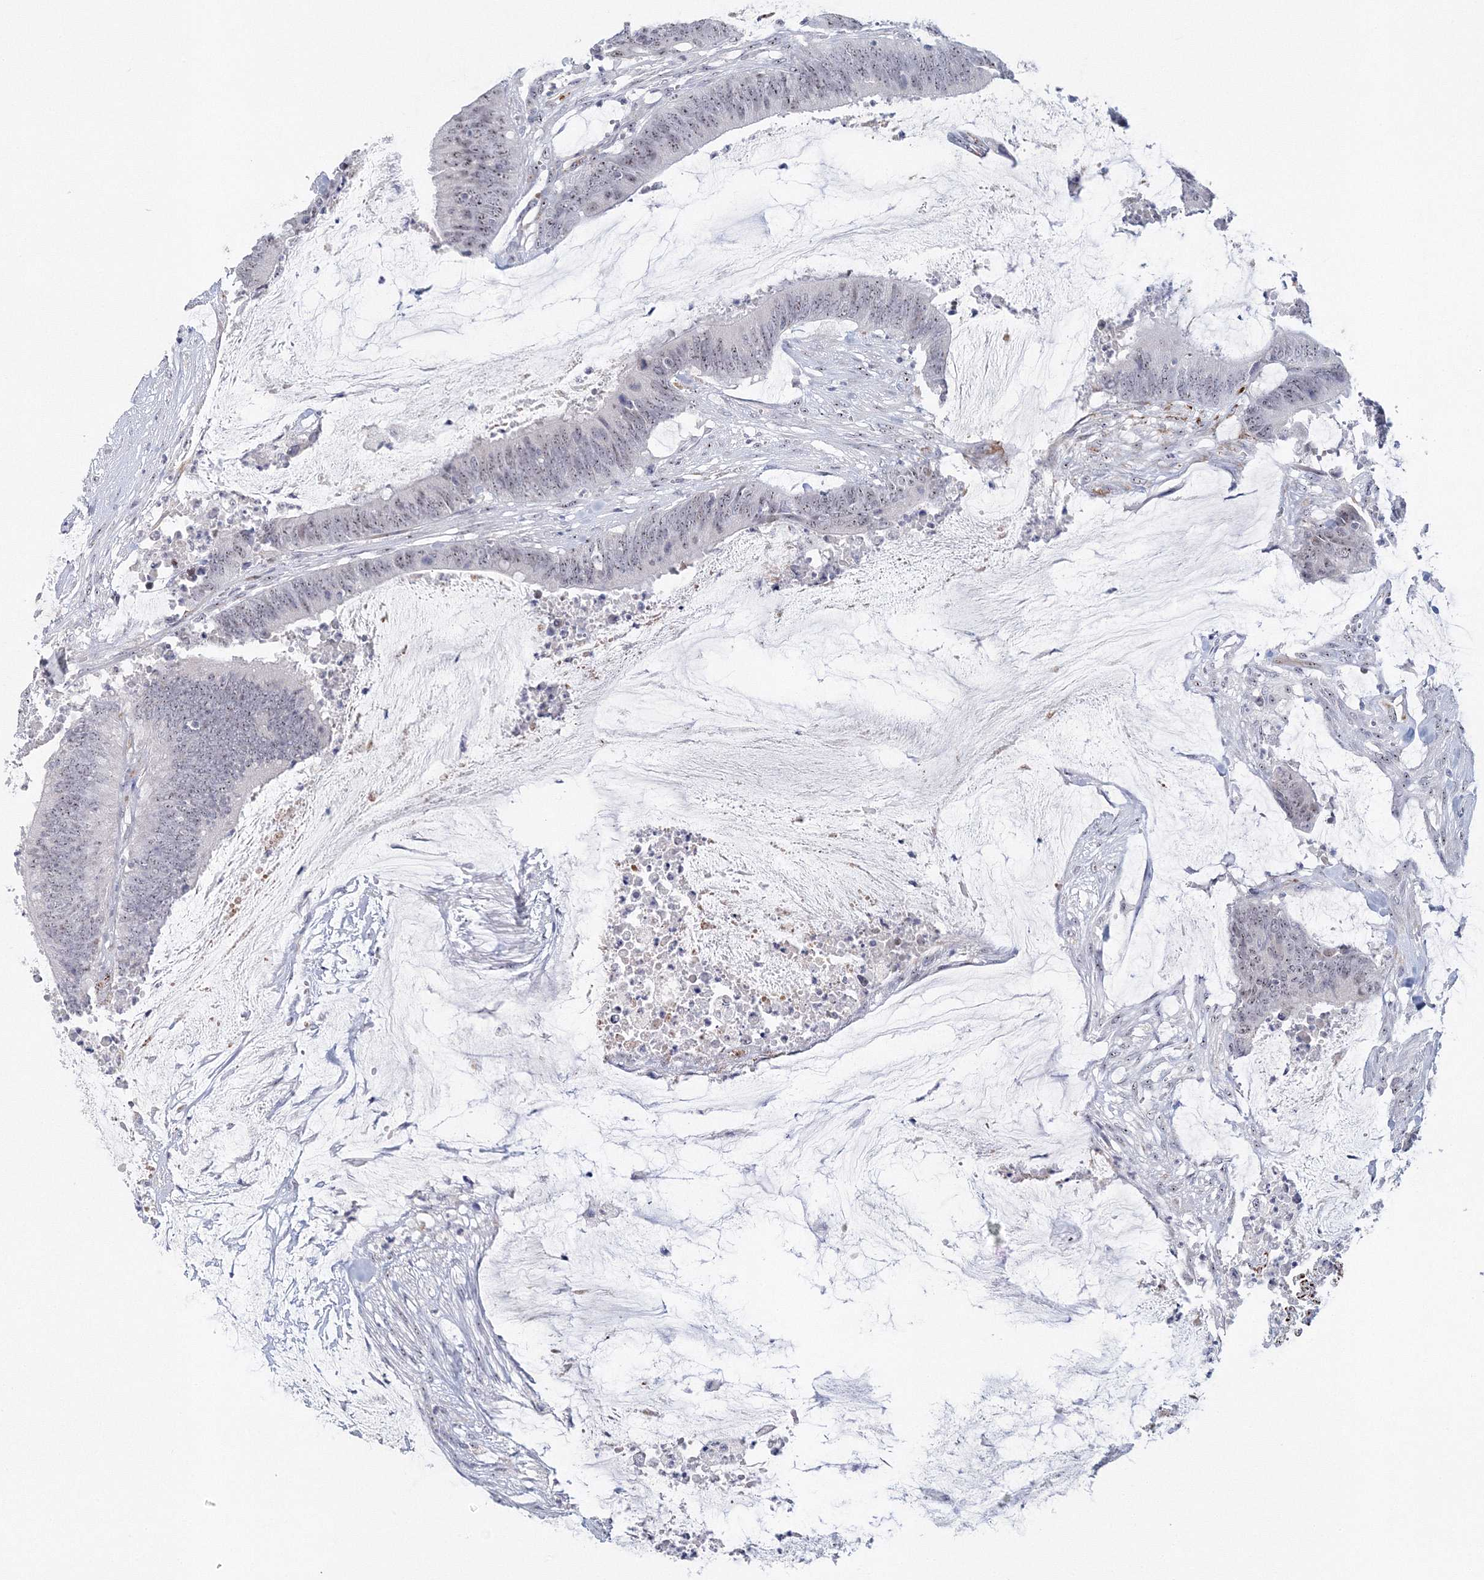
{"staining": {"intensity": "weak", "quantity": ">75%", "location": "nuclear"}, "tissue": "colorectal cancer", "cell_type": "Tumor cells", "image_type": "cancer", "snomed": [{"axis": "morphology", "description": "Adenocarcinoma, NOS"}, {"axis": "topography", "description": "Rectum"}], "caption": "Immunohistochemistry (IHC) staining of colorectal cancer, which reveals low levels of weak nuclear positivity in approximately >75% of tumor cells indicating weak nuclear protein expression. The staining was performed using DAB (brown) for protein detection and nuclei were counterstained in hematoxylin (blue).", "gene": "SIRT7", "patient": {"sex": "female", "age": 66}}